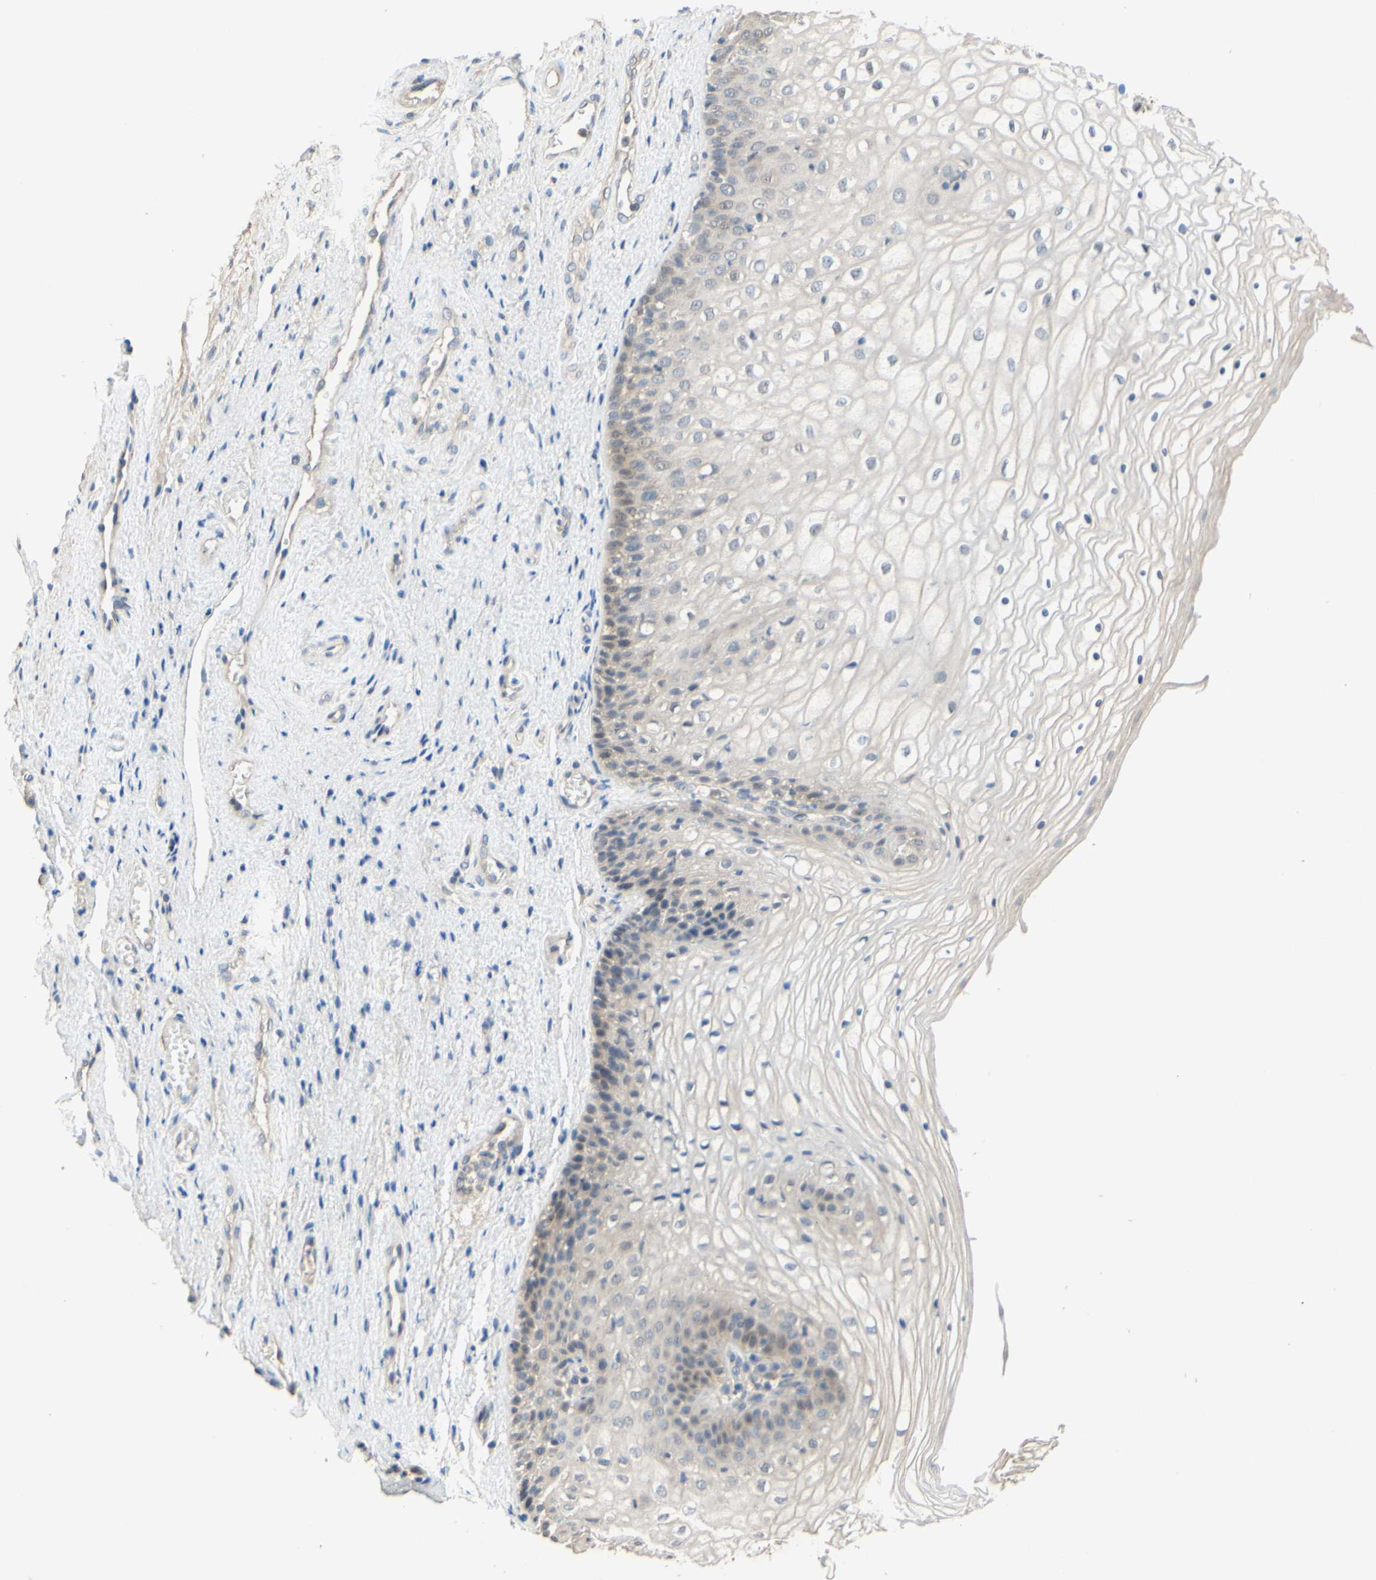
{"staining": {"intensity": "weak", "quantity": "<25%", "location": "cytoplasmic/membranous"}, "tissue": "vagina", "cell_type": "Squamous epithelial cells", "image_type": "normal", "snomed": [{"axis": "morphology", "description": "Normal tissue, NOS"}, {"axis": "topography", "description": "Vagina"}], "caption": "Immunohistochemistry micrograph of unremarkable vagina: human vagina stained with DAB (3,3'-diaminobenzidine) exhibits no significant protein expression in squamous epithelial cells.", "gene": "SMIM19", "patient": {"sex": "female", "age": 34}}